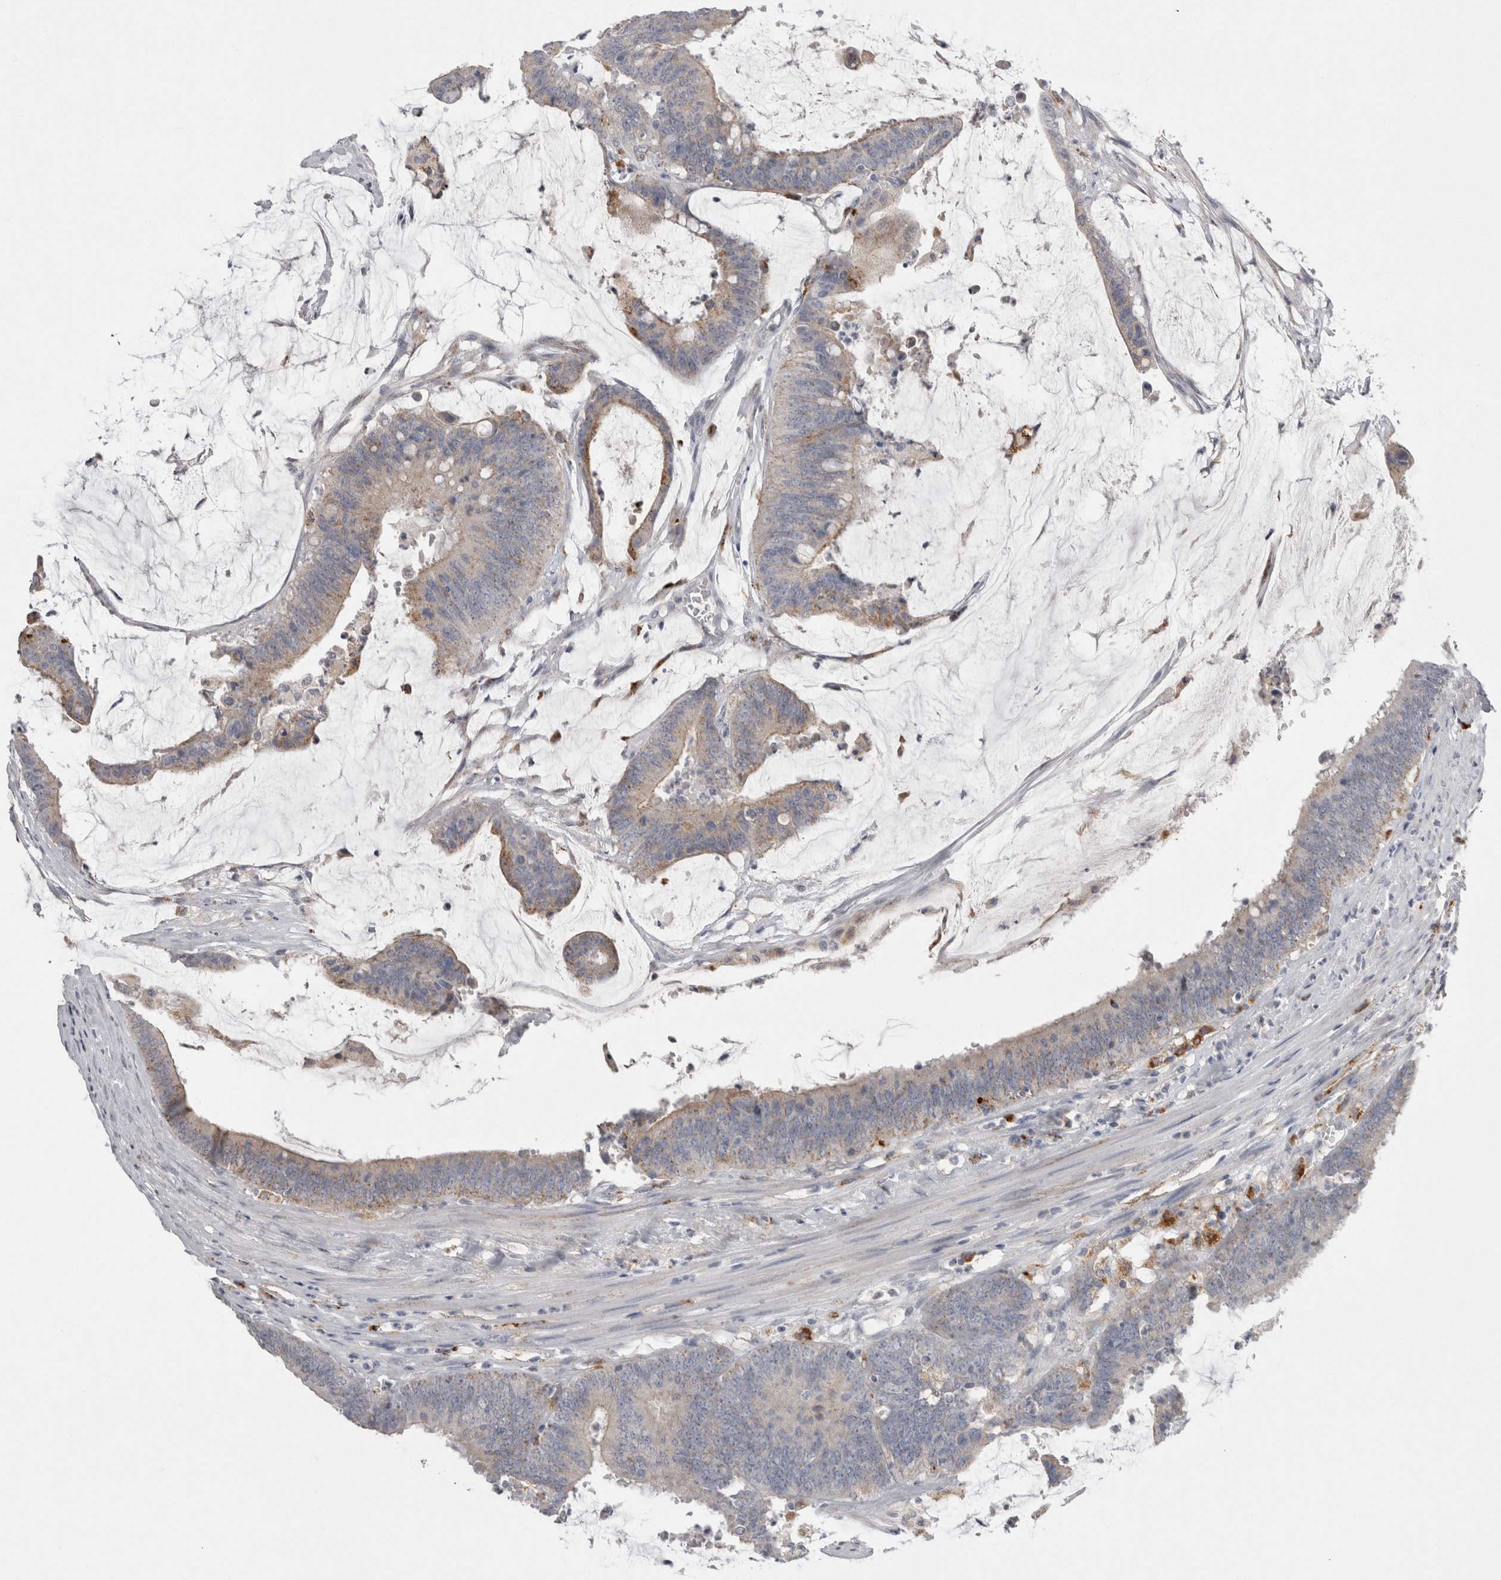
{"staining": {"intensity": "weak", "quantity": "<25%", "location": "cytoplasmic/membranous"}, "tissue": "colorectal cancer", "cell_type": "Tumor cells", "image_type": "cancer", "snomed": [{"axis": "morphology", "description": "Adenocarcinoma, NOS"}, {"axis": "topography", "description": "Rectum"}], "caption": "High magnification brightfield microscopy of adenocarcinoma (colorectal) stained with DAB (3,3'-diaminobenzidine) (brown) and counterstained with hematoxylin (blue): tumor cells show no significant staining.", "gene": "EPDR1", "patient": {"sex": "female", "age": 66}}